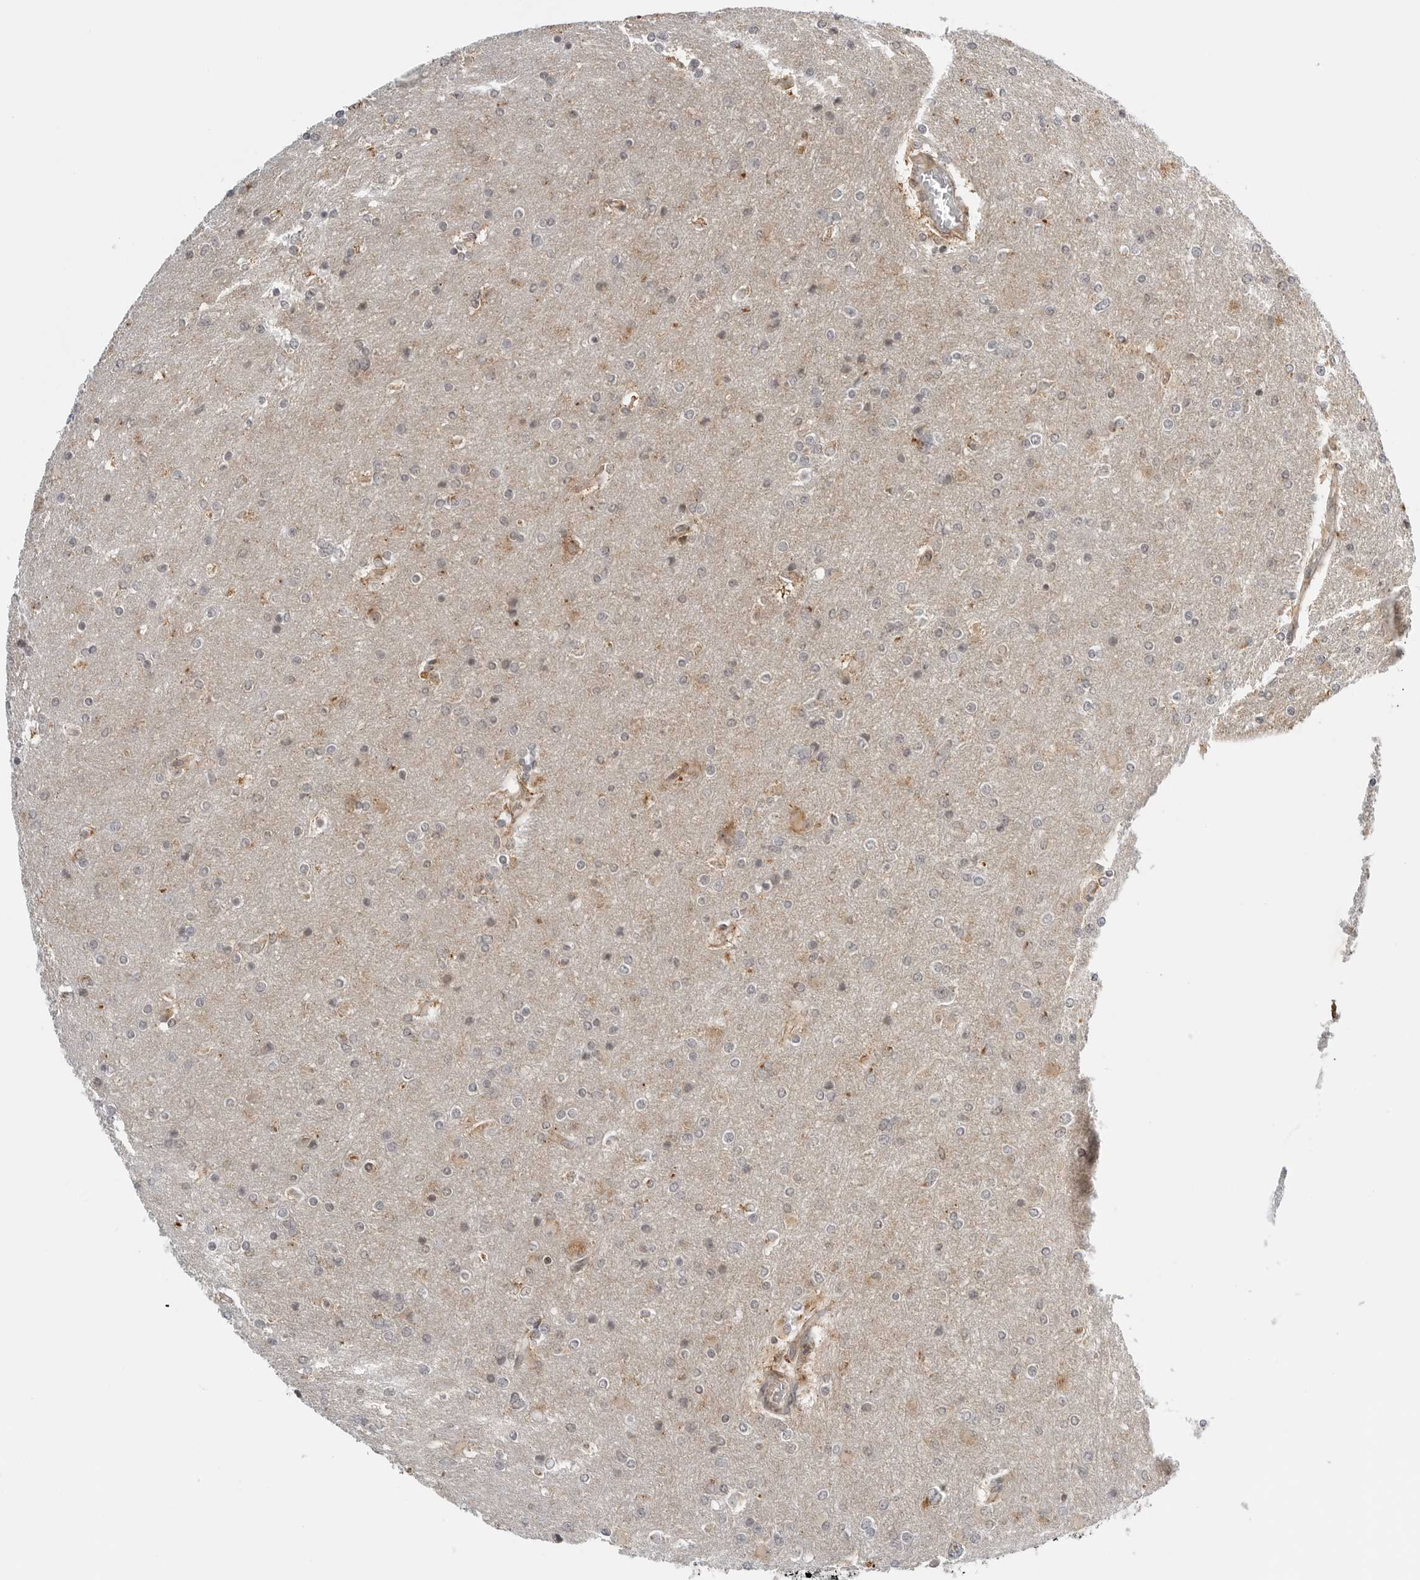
{"staining": {"intensity": "weak", "quantity": "<25%", "location": "cytoplasmic/membranous"}, "tissue": "glioma", "cell_type": "Tumor cells", "image_type": "cancer", "snomed": [{"axis": "morphology", "description": "Glioma, malignant, High grade"}, {"axis": "topography", "description": "Cerebral cortex"}], "caption": "High power microscopy image of an IHC image of malignant glioma (high-grade), revealing no significant positivity in tumor cells.", "gene": "PEX2", "patient": {"sex": "female", "age": 36}}